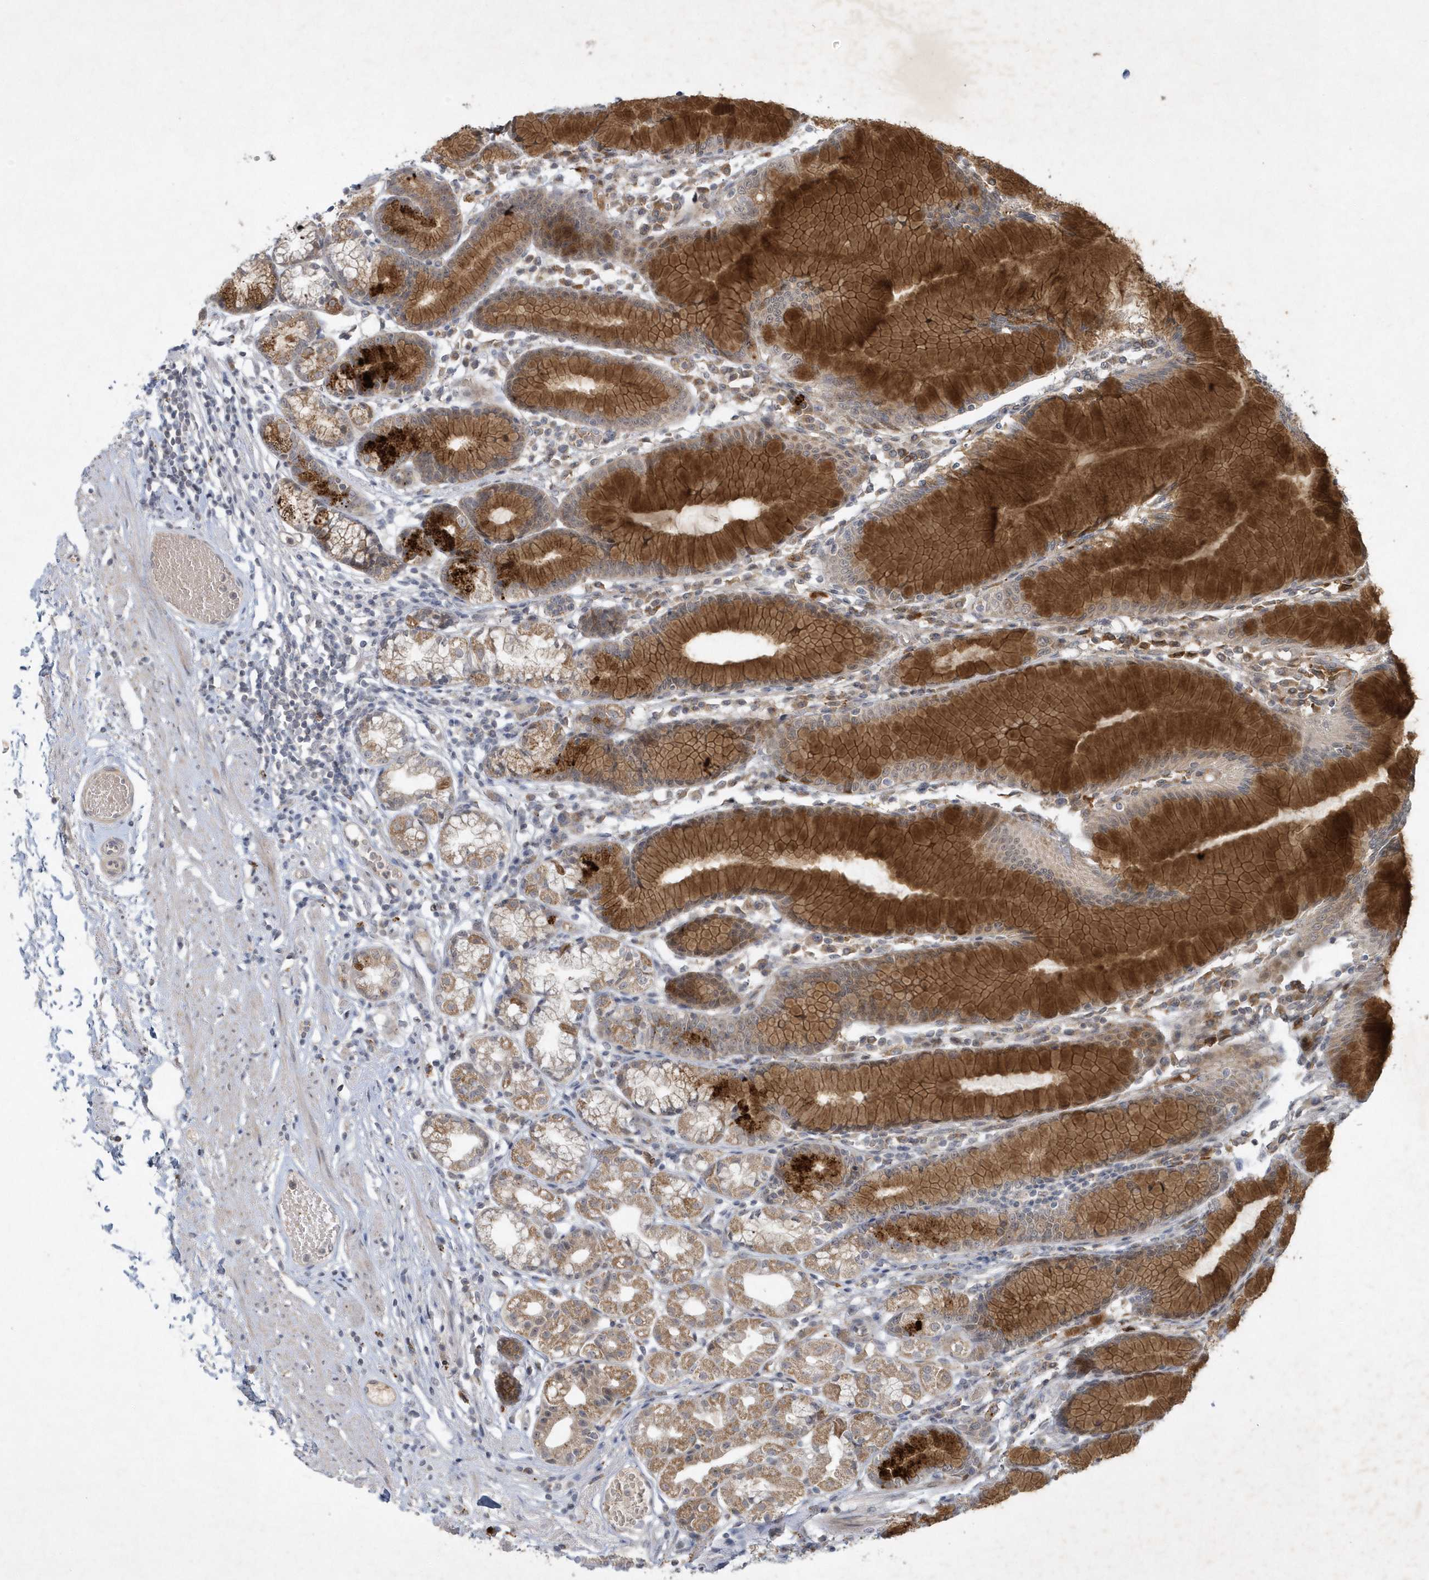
{"staining": {"intensity": "strong", "quantity": "25%-75%", "location": "cytoplasmic/membranous"}, "tissue": "stomach", "cell_type": "Glandular cells", "image_type": "normal", "snomed": [{"axis": "morphology", "description": "Normal tissue, NOS"}, {"axis": "topography", "description": "Stomach"}], "caption": "Immunohistochemistry micrograph of unremarkable human stomach stained for a protein (brown), which demonstrates high levels of strong cytoplasmic/membranous positivity in approximately 25%-75% of glandular cells.", "gene": "THG1L", "patient": {"sex": "female", "age": 57}}